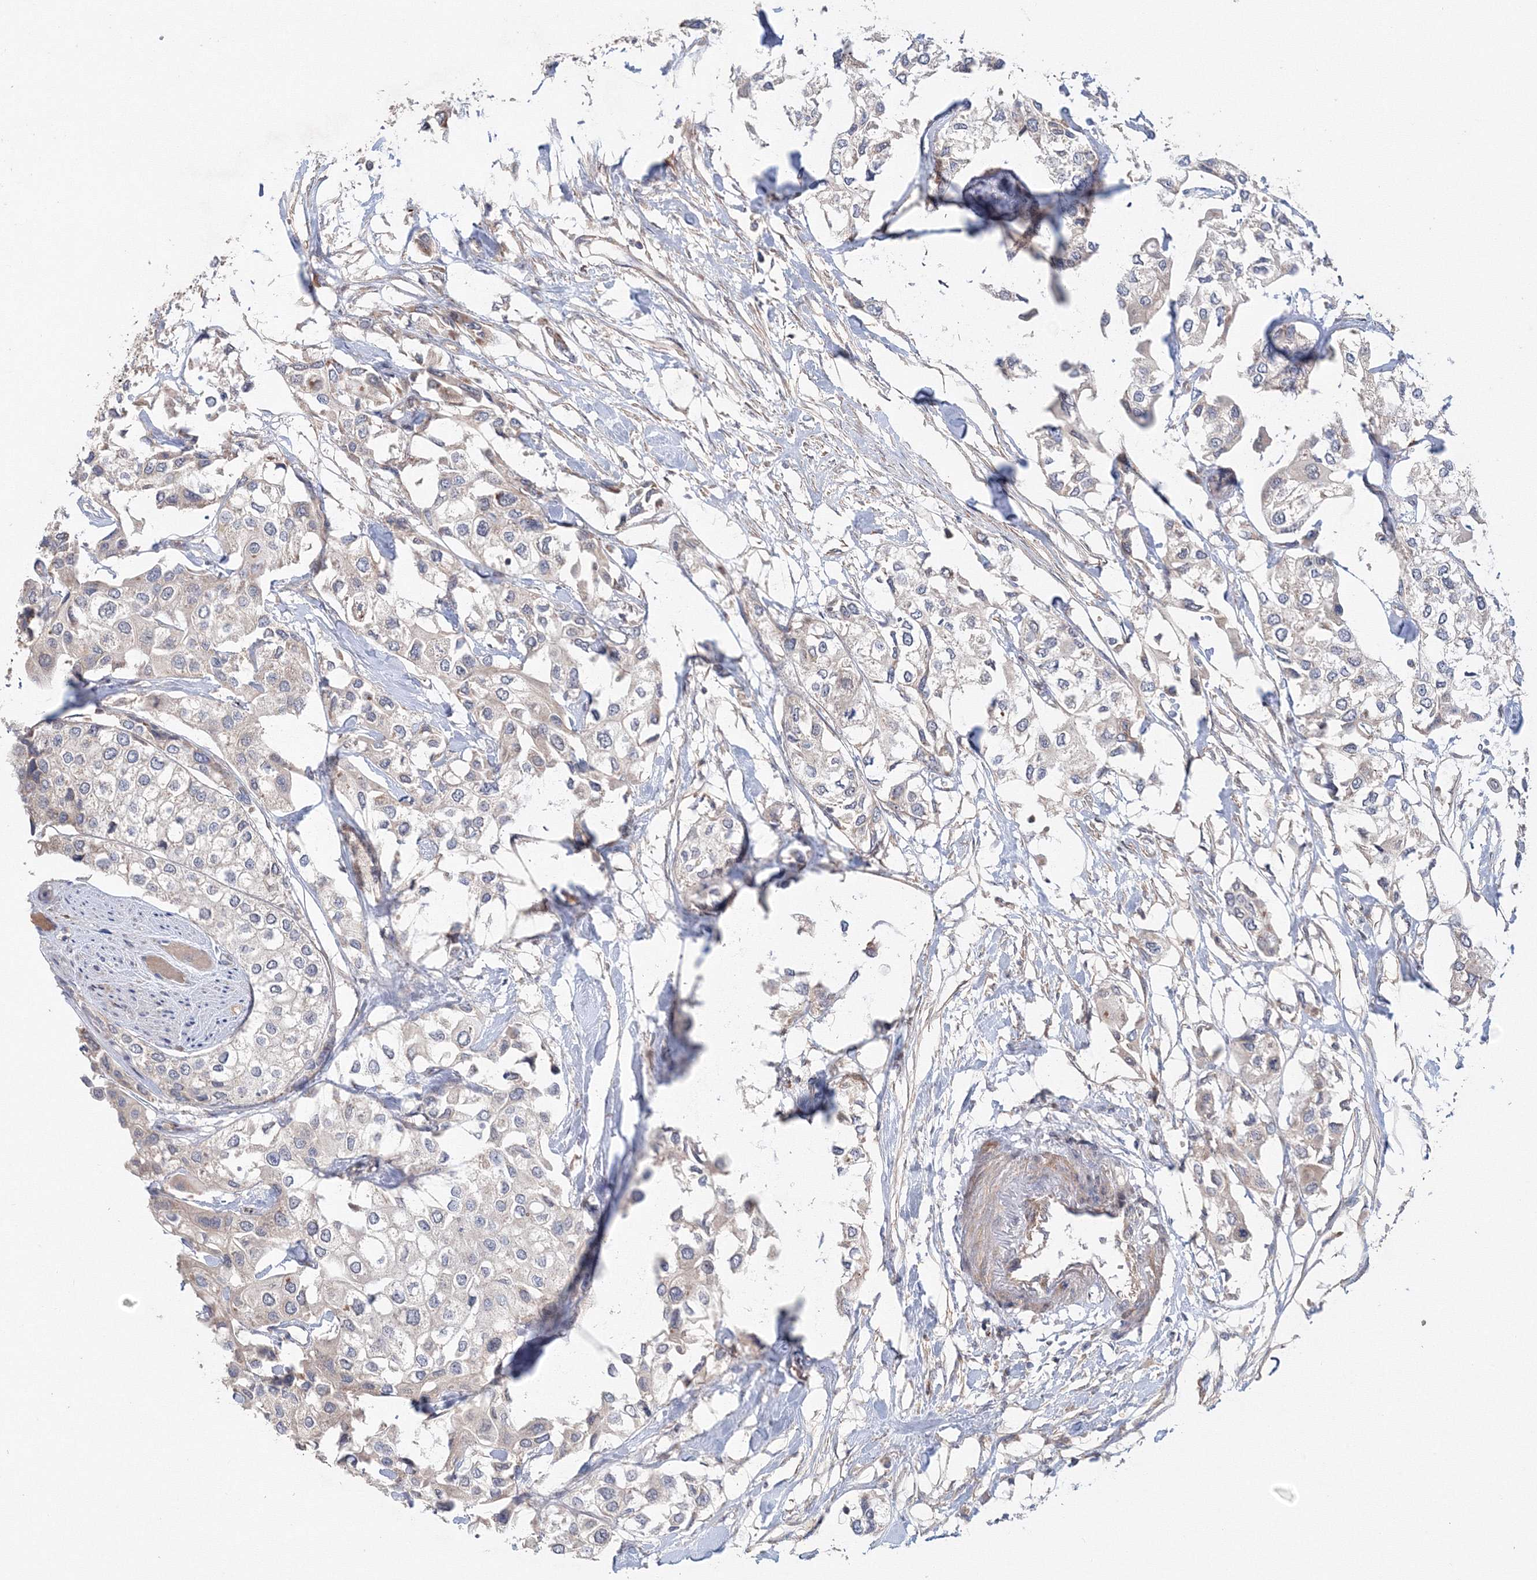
{"staining": {"intensity": "weak", "quantity": "<25%", "location": "cytoplasmic/membranous"}, "tissue": "urothelial cancer", "cell_type": "Tumor cells", "image_type": "cancer", "snomed": [{"axis": "morphology", "description": "Urothelial carcinoma, High grade"}, {"axis": "topography", "description": "Urinary bladder"}], "caption": "DAB (3,3'-diaminobenzidine) immunohistochemical staining of urothelial cancer shows no significant staining in tumor cells.", "gene": "NOA1", "patient": {"sex": "male", "age": 64}}